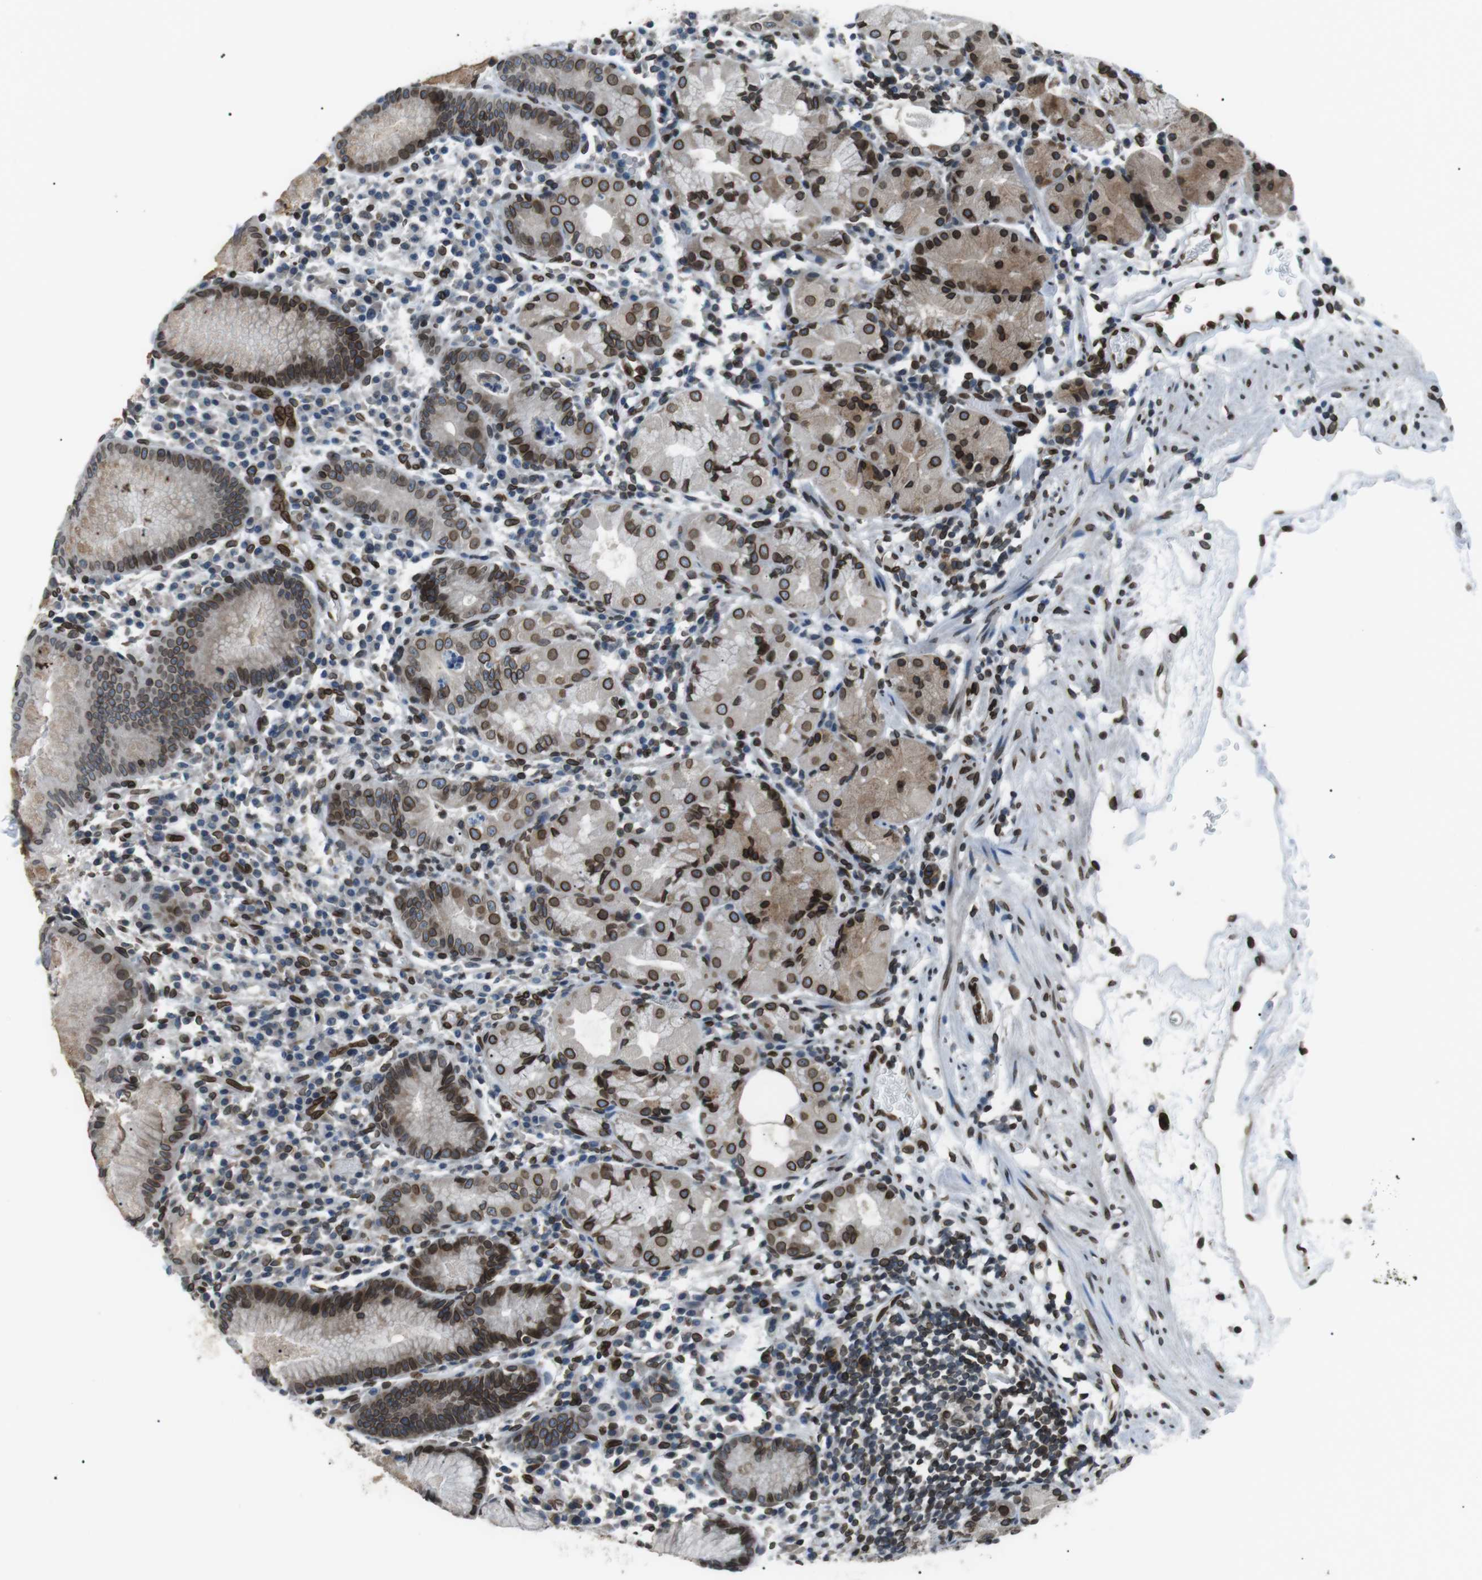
{"staining": {"intensity": "strong", "quantity": ">75%", "location": "cytoplasmic/membranous,nuclear"}, "tissue": "stomach", "cell_type": "Glandular cells", "image_type": "normal", "snomed": [{"axis": "morphology", "description": "Normal tissue, NOS"}, {"axis": "topography", "description": "Stomach"}, {"axis": "topography", "description": "Stomach, lower"}], "caption": "Immunohistochemistry micrograph of normal stomach: human stomach stained using immunohistochemistry exhibits high levels of strong protein expression localized specifically in the cytoplasmic/membranous,nuclear of glandular cells, appearing as a cytoplasmic/membranous,nuclear brown color.", "gene": "TMX4", "patient": {"sex": "female", "age": 75}}